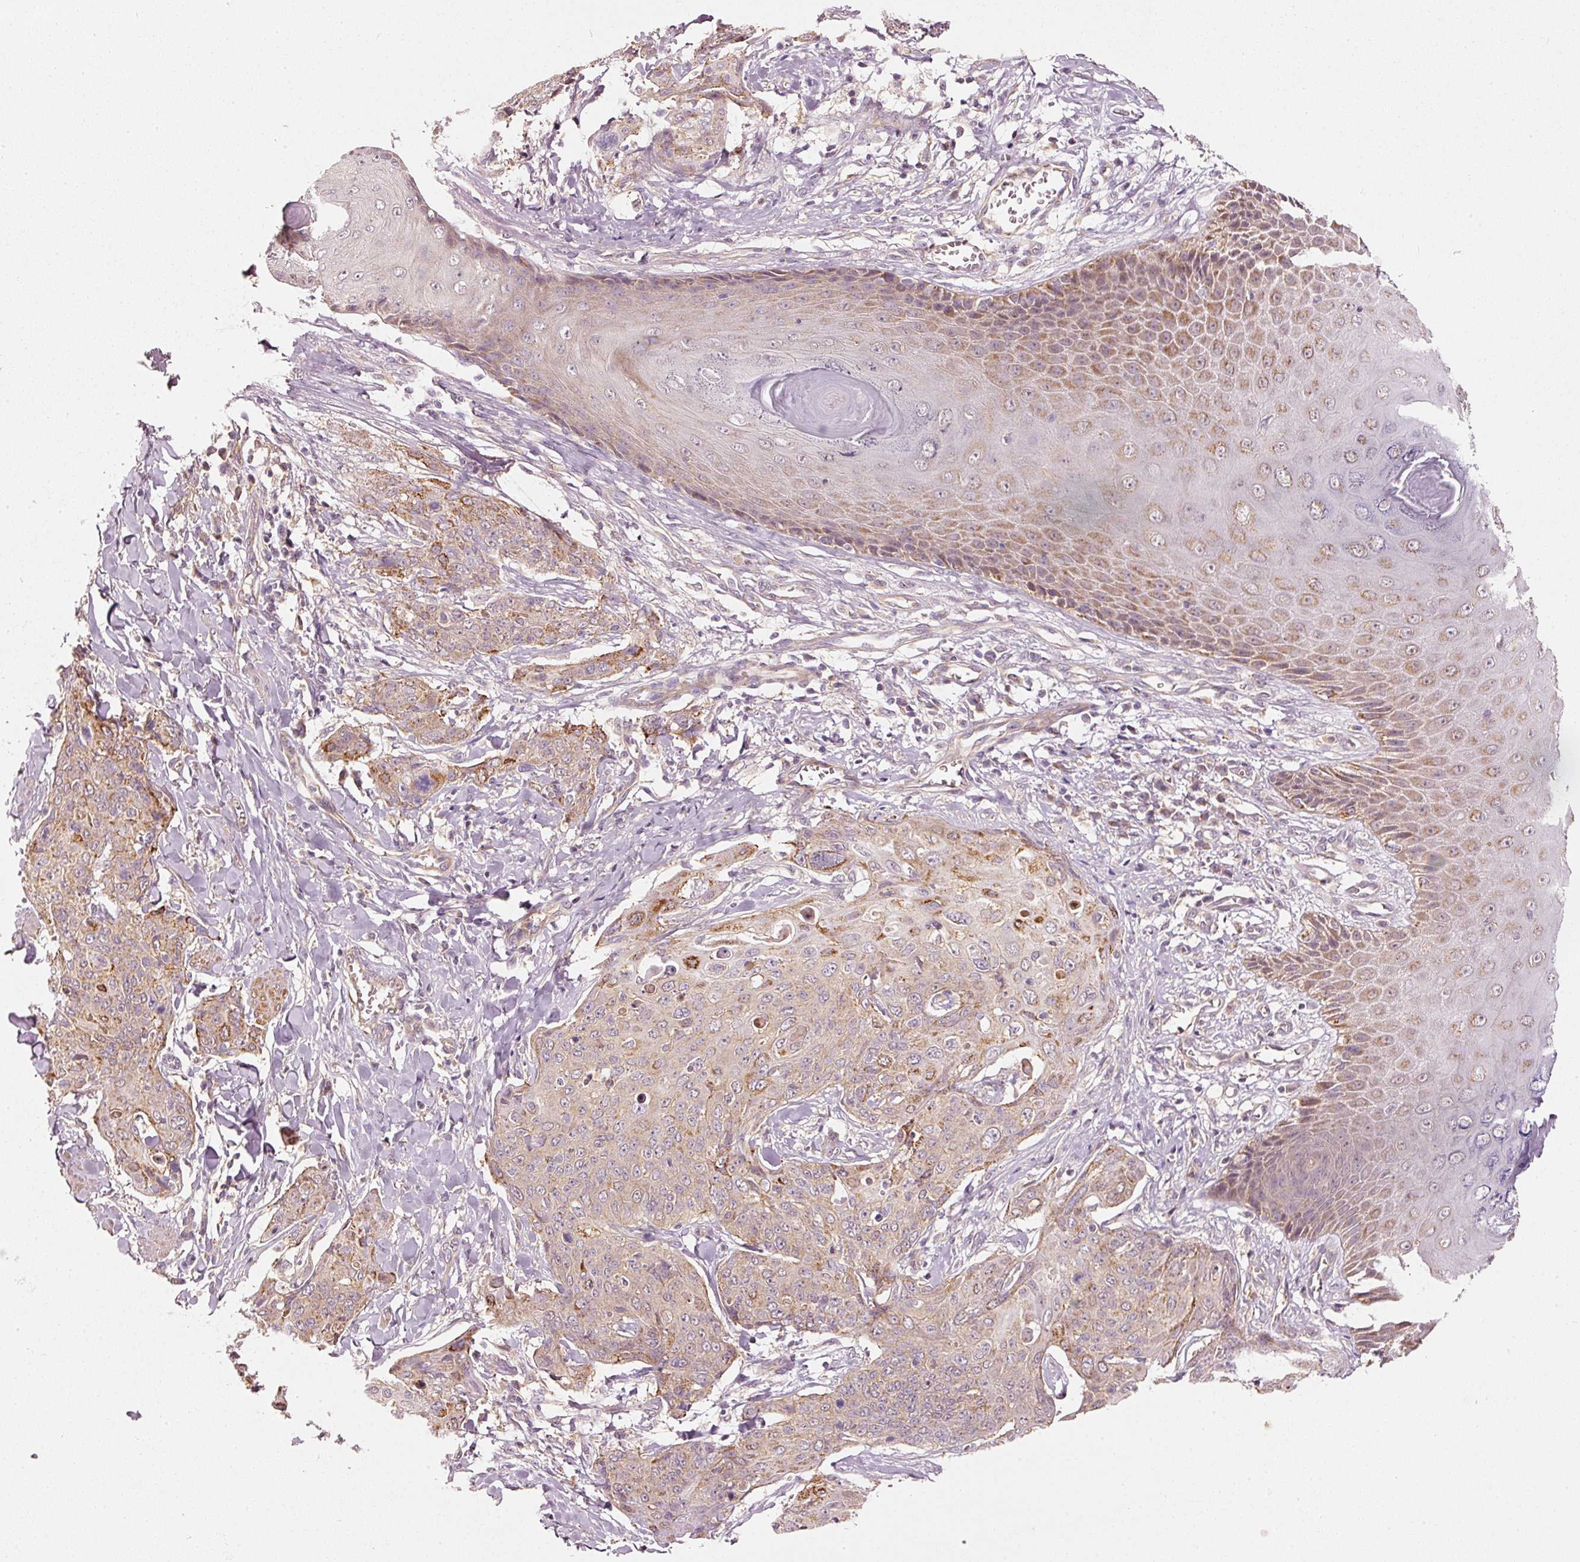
{"staining": {"intensity": "moderate", "quantity": "25%-75%", "location": "cytoplasmic/membranous"}, "tissue": "skin cancer", "cell_type": "Tumor cells", "image_type": "cancer", "snomed": [{"axis": "morphology", "description": "Squamous cell carcinoma, NOS"}, {"axis": "topography", "description": "Skin"}, {"axis": "topography", "description": "Vulva"}], "caption": "Moderate cytoplasmic/membranous expression is identified in approximately 25%-75% of tumor cells in skin cancer.", "gene": "ARHGAP22", "patient": {"sex": "female", "age": 85}}